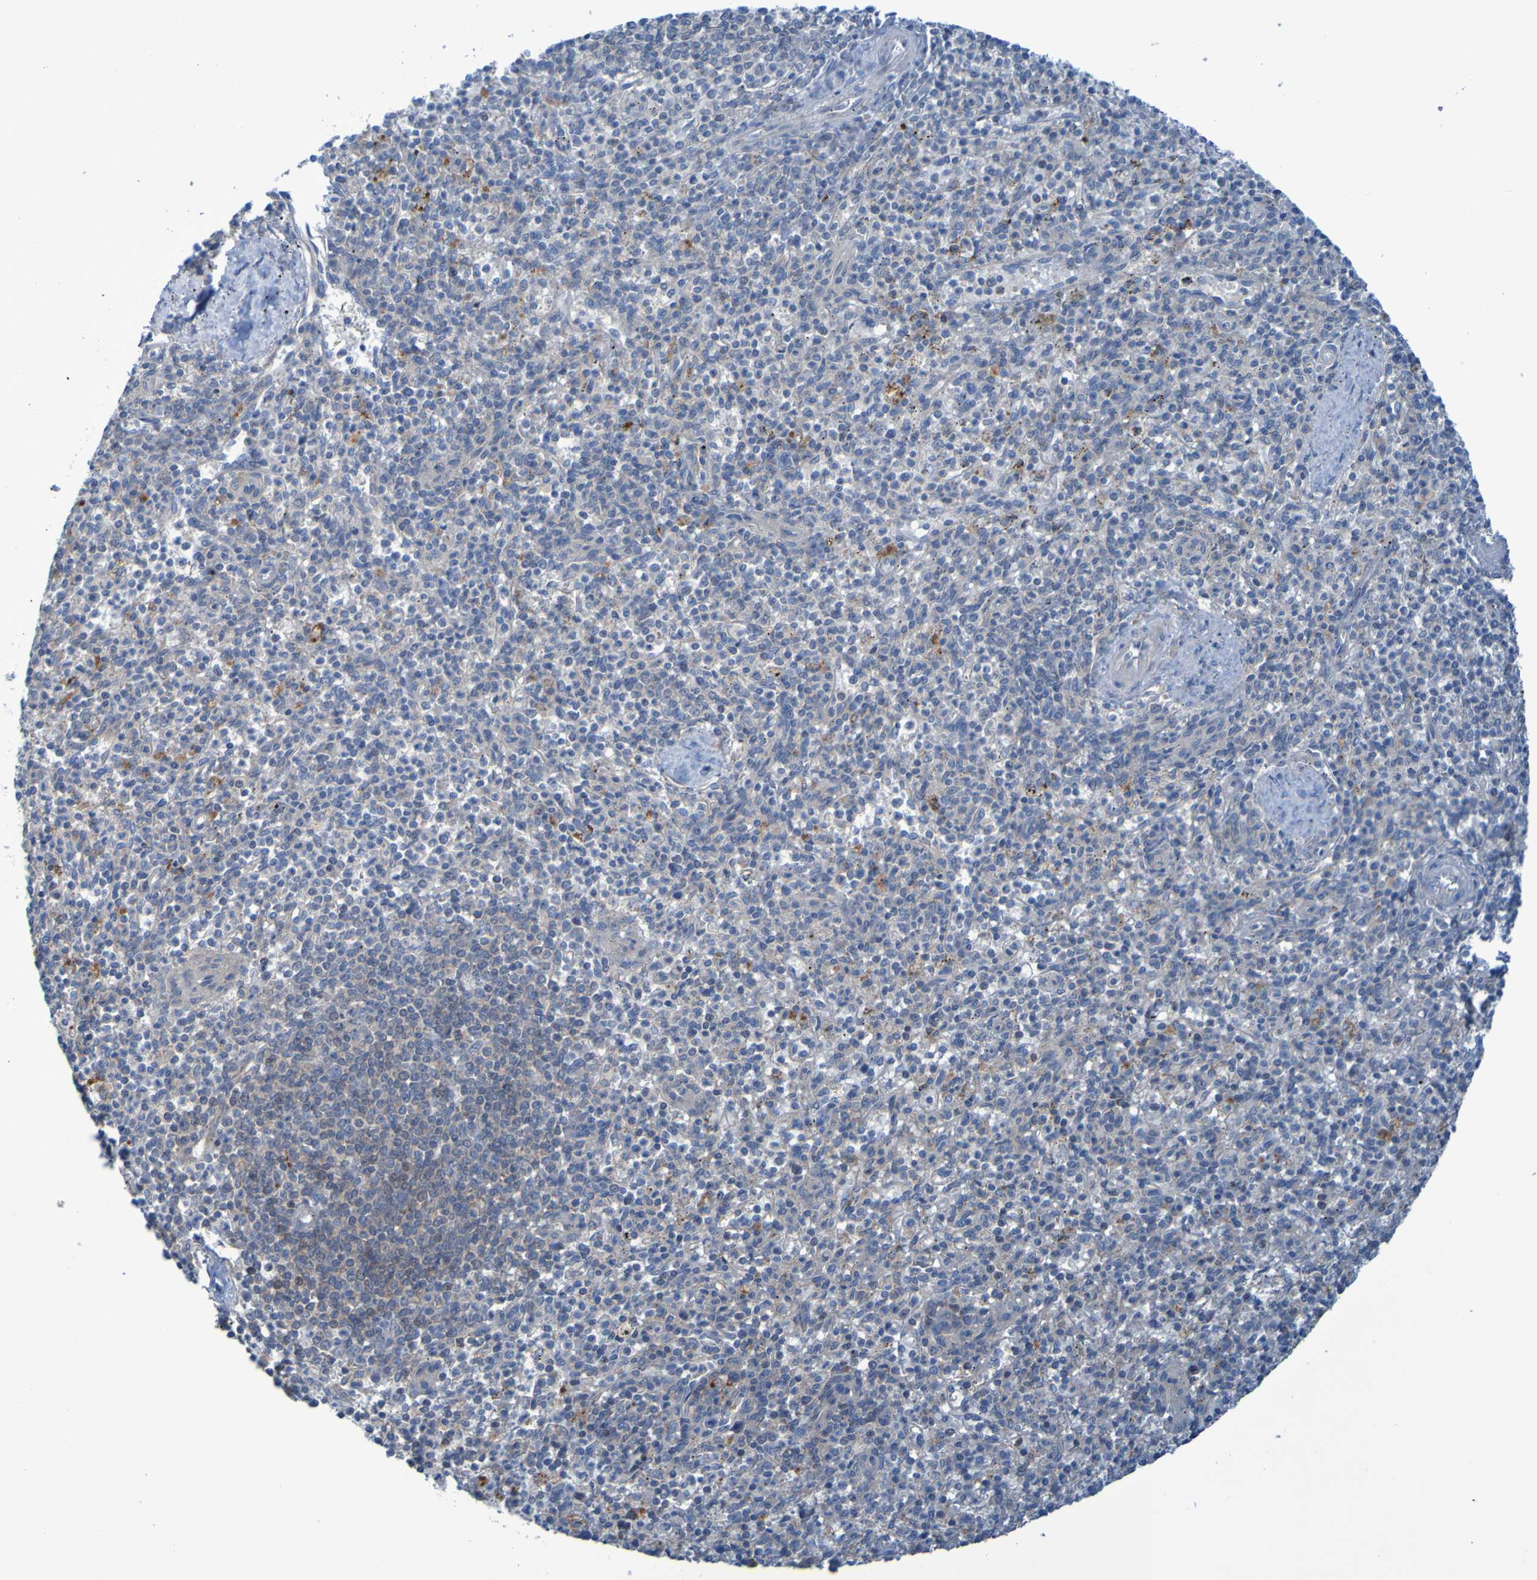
{"staining": {"intensity": "weak", "quantity": "25%-75%", "location": "cytoplasmic/membranous"}, "tissue": "spleen", "cell_type": "Cells in red pulp", "image_type": "normal", "snomed": [{"axis": "morphology", "description": "Normal tissue, NOS"}, {"axis": "topography", "description": "Spleen"}], "caption": "Immunohistochemical staining of benign human spleen displays weak cytoplasmic/membranous protein staining in approximately 25%-75% of cells in red pulp.", "gene": "NPRL3", "patient": {"sex": "male", "age": 72}}